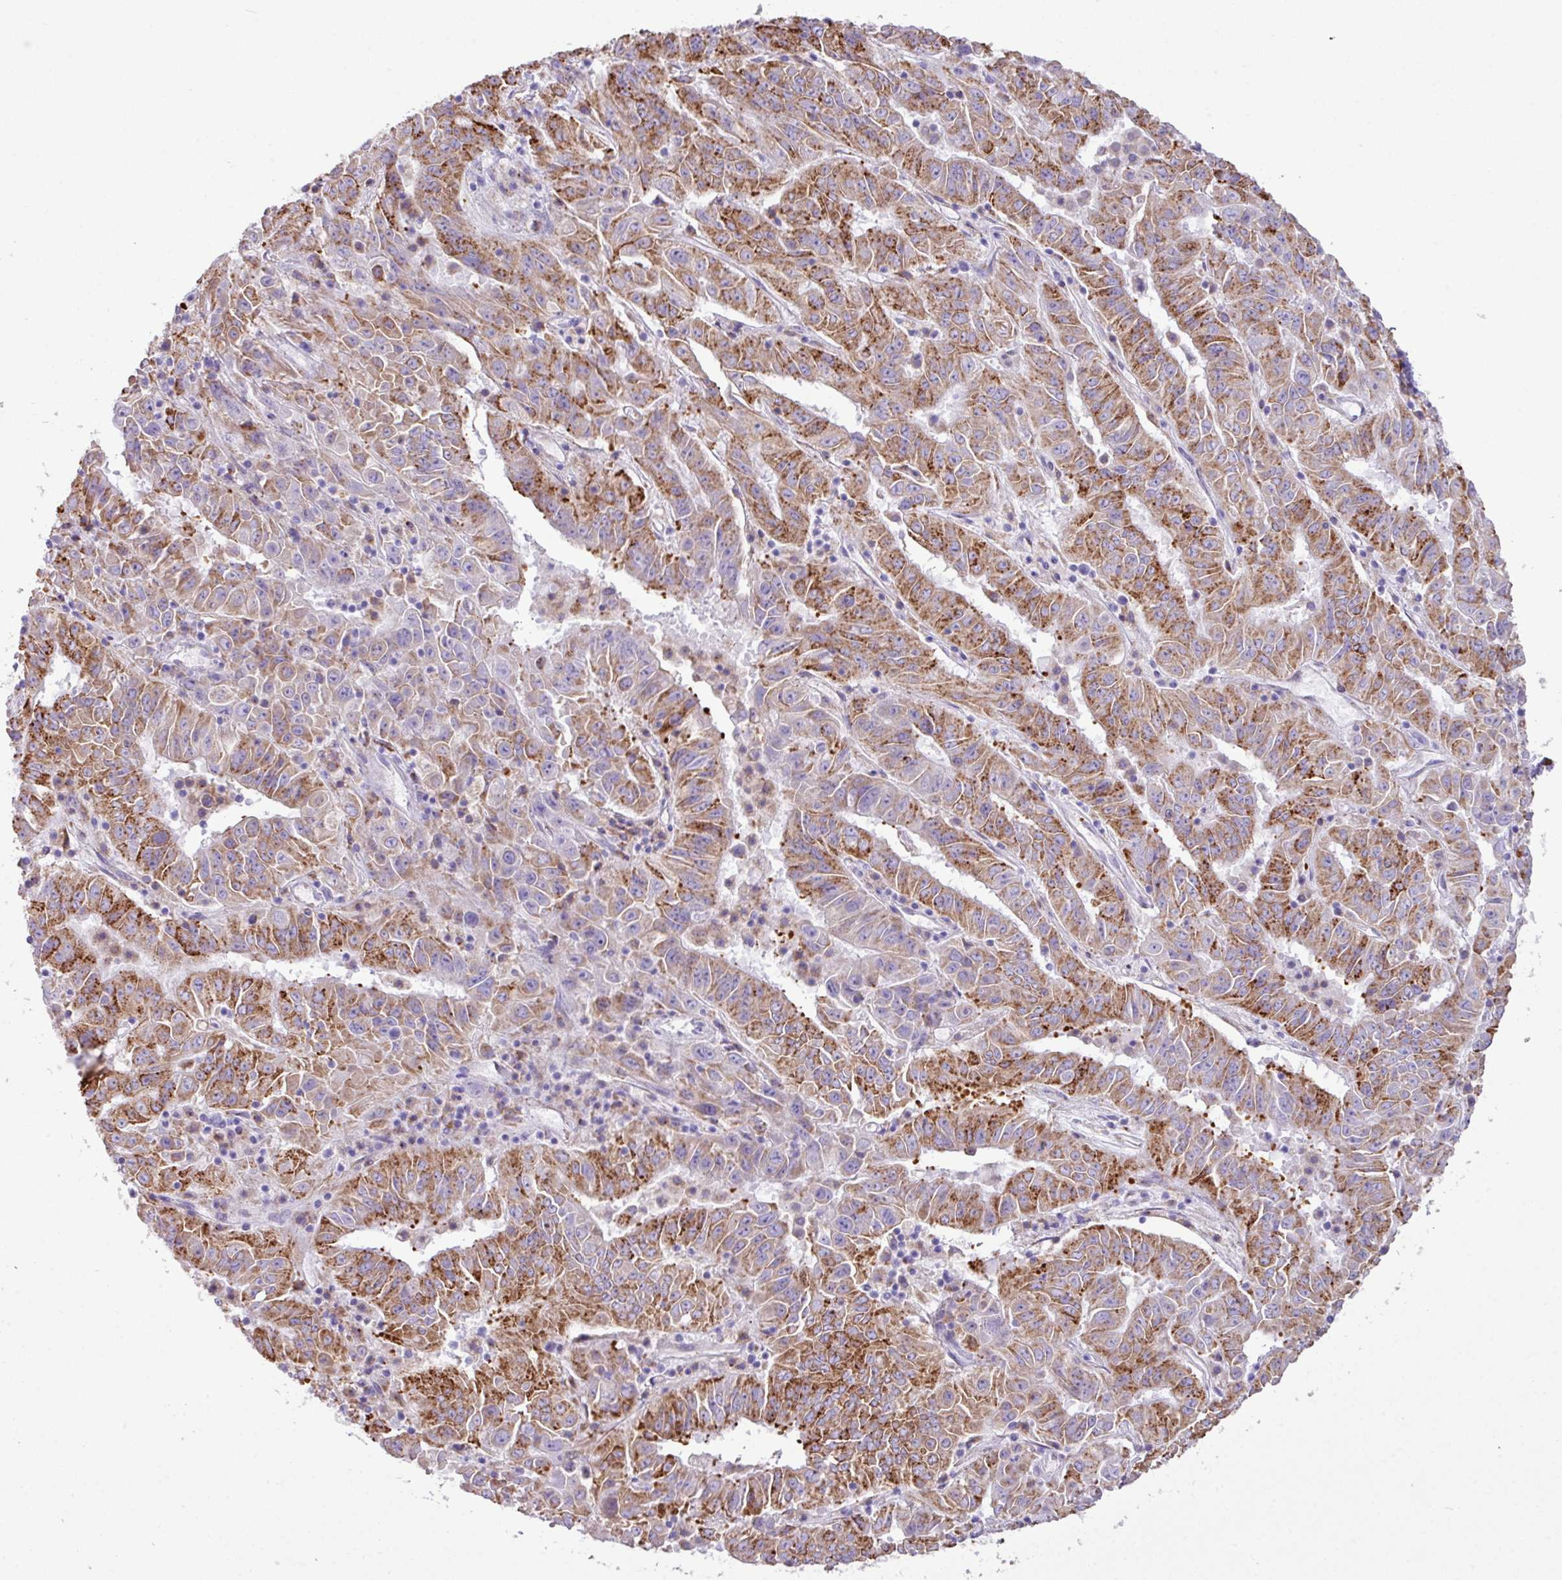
{"staining": {"intensity": "moderate", "quantity": ">75%", "location": "cytoplasmic/membranous"}, "tissue": "pancreatic cancer", "cell_type": "Tumor cells", "image_type": "cancer", "snomed": [{"axis": "morphology", "description": "Adenocarcinoma, NOS"}, {"axis": "topography", "description": "Pancreas"}], "caption": "Protein staining of adenocarcinoma (pancreatic) tissue displays moderate cytoplasmic/membranous expression in about >75% of tumor cells. The staining is performed using DAB brown chromogen to label protein expression. The nuclei are counter-stained blue using hematoxylin.", "gene": "RGS21", "patient": {"sex": "male", "age": 63}}